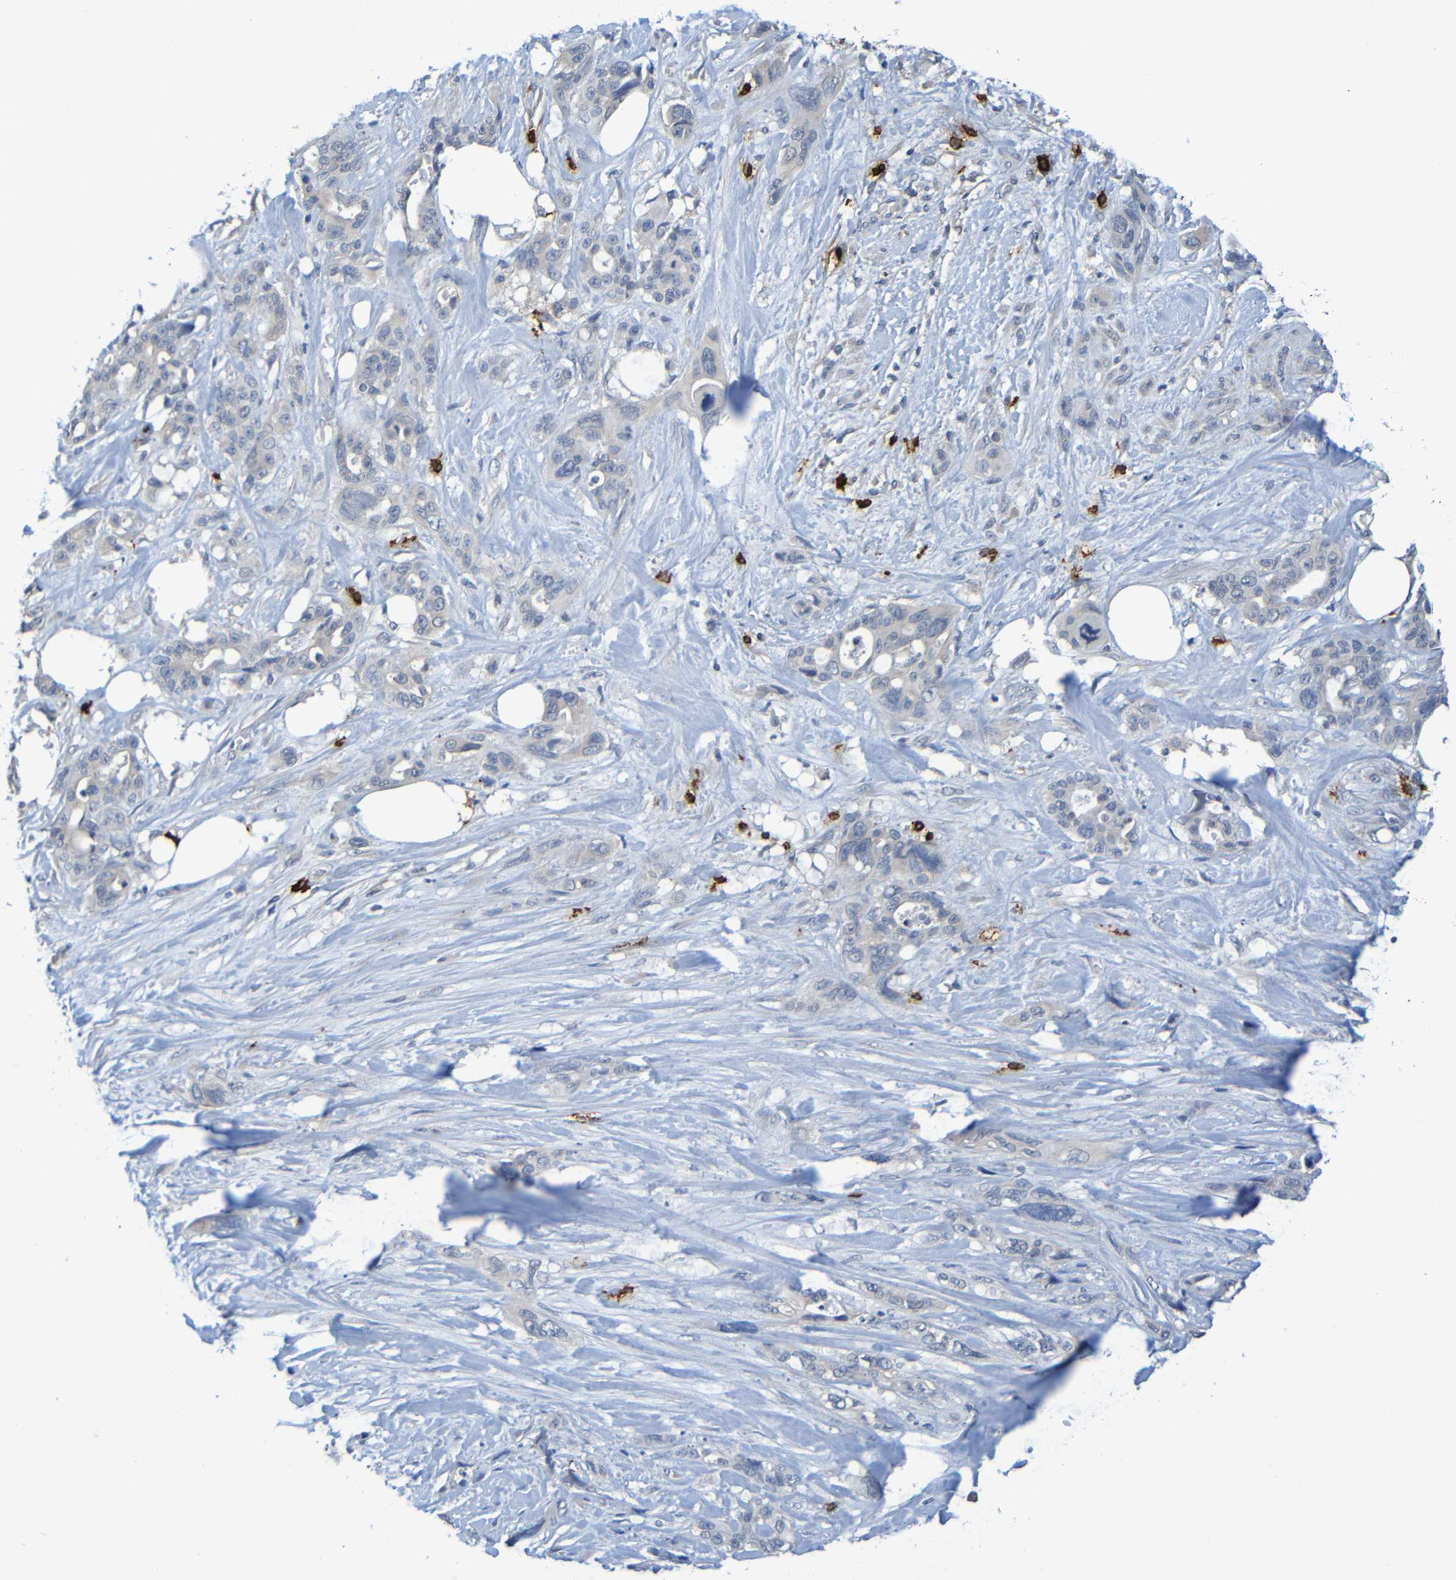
{"staining": {"intensity": "negative", "quantity": "none", "location": "none"}, "tissue": "pancreatic cancer", "cell_type": "Tumor cells", "image_type": "cancer", "snomed": [{"axis": "morphology", "description": "Adenocarcinoma, NOS"}, {"axis": "topography", "description": "Pancreas"}], "caption": "Tumor cells are negative for brown protein staining in adenocarcinoma (pancreatic).", "gene": "C3AR1", "patient": {"sex": "male", "age": 46}}